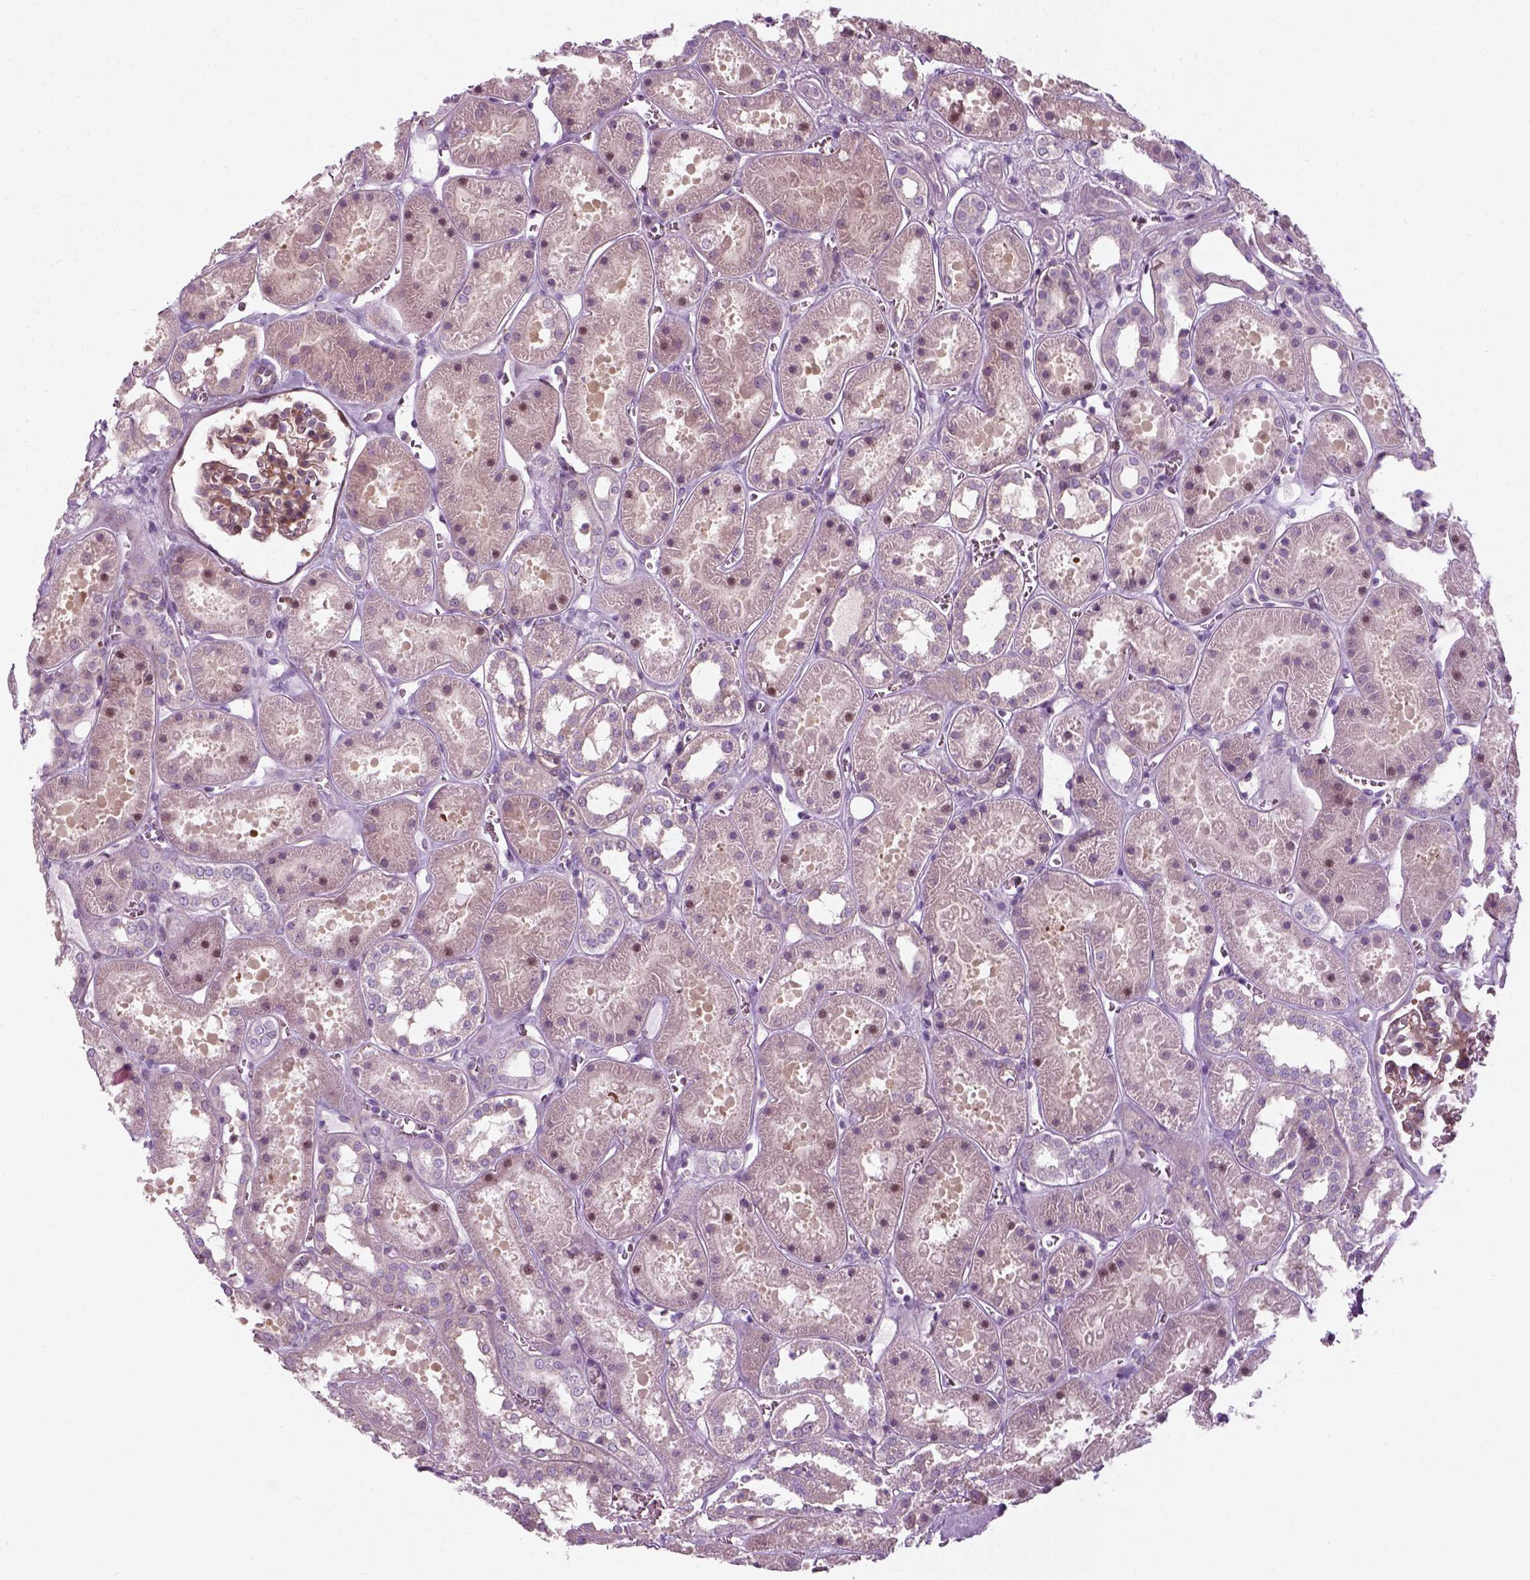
{"staining": {"intensity": "moderate", "quantity": "25%-75%", "location": "cytoplasmic/membranous"}, "tissue": "kidney", "cell_type": "Cells in glomeruli", "image_type": "normal", "snomed": [{"axis": "morphology", "description": "Normal tissue, NOS"}, {"axis": "topography", "description": "Kidney"}], "caption": "Immunohistochemistry image of benign kidney: human kidney stained using IHC shows medium levels of moderate protein expression localized specifically in the cytoplasmic/membranous of cells in glomeruli, appearing as a cytoplasmic/membranous brown color.", "gene": "DNASE1L1", "patient": {"sex": "female", "age": 41}}